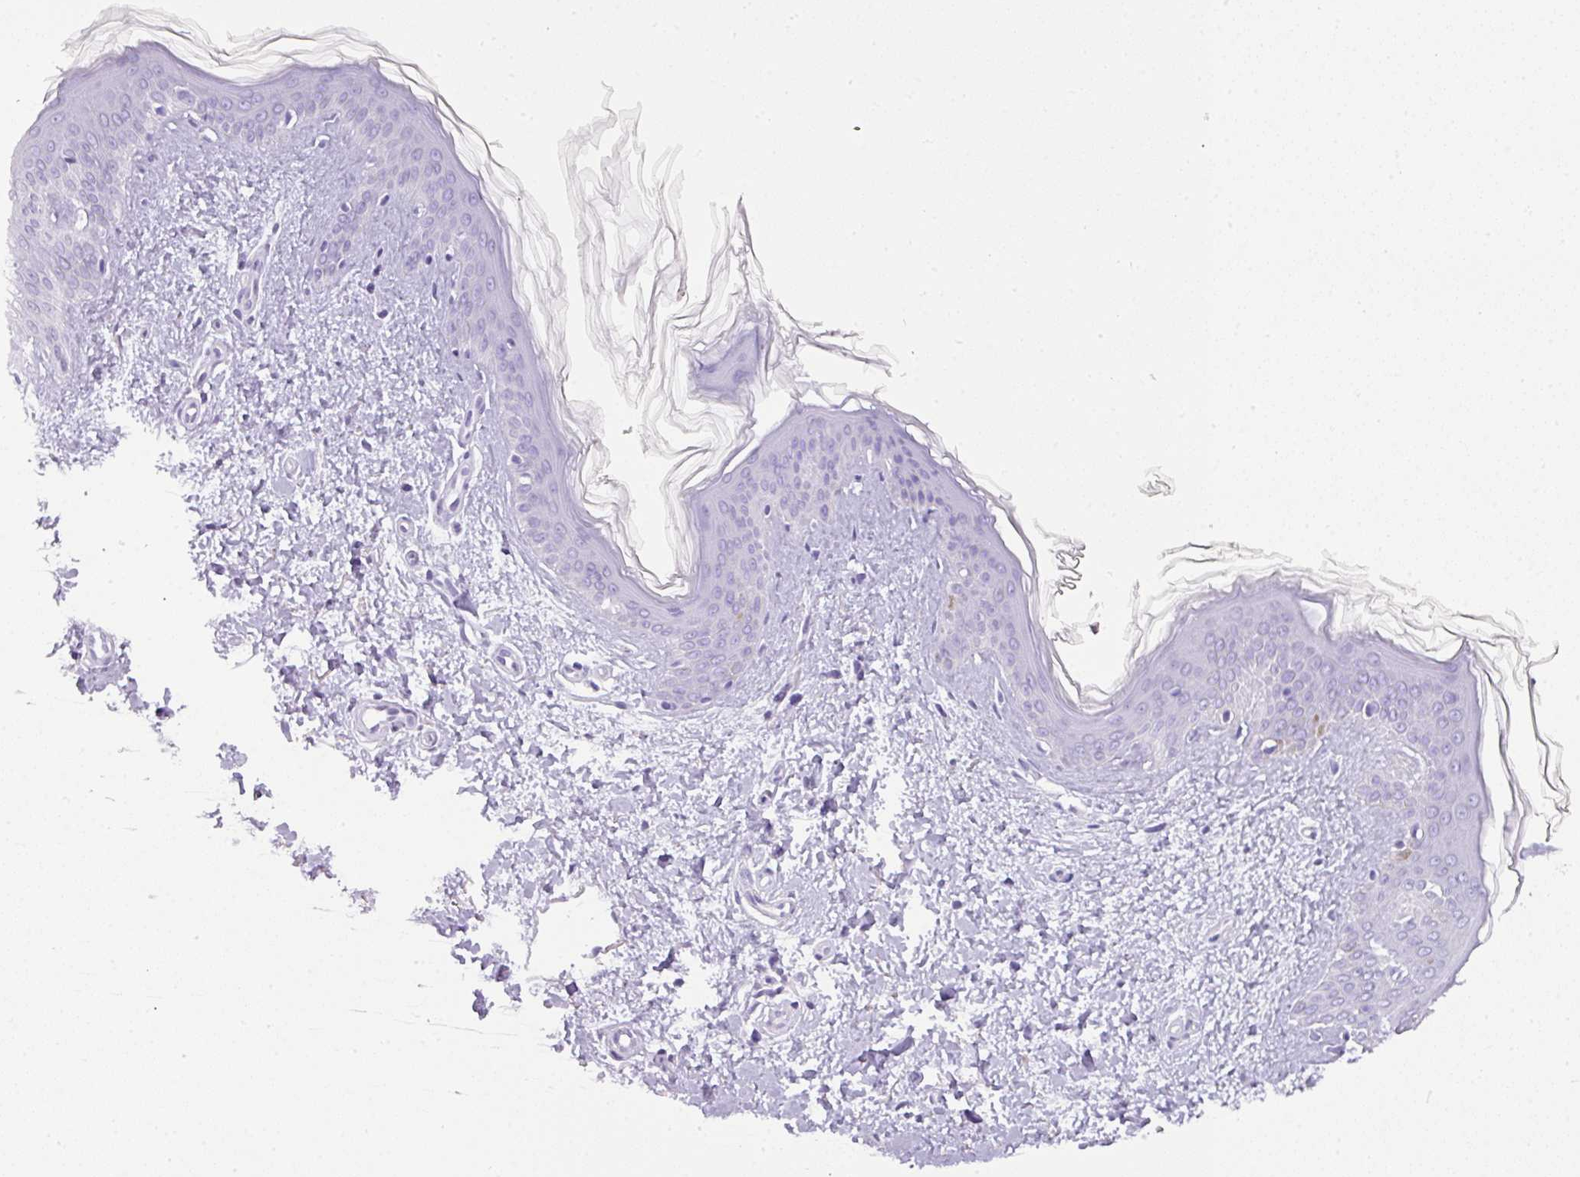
{"staining": {"intensity": "negative", "quantity": "none", "location": "none"}, "tissue": "skin", "cell_type": "Fibroblasts", "image_type": "normal", "snomed": [{"axis": "morphology", "description": "Normal tissue, NOS"}, {"axis": "topography", "description": "Skin"}], "caption": "Human skin stained for a protein using immunohistochemistry shows no expression in fibroblasts.", "gene": "TNP1", "patient": {"sex": "female", "age": 41}}